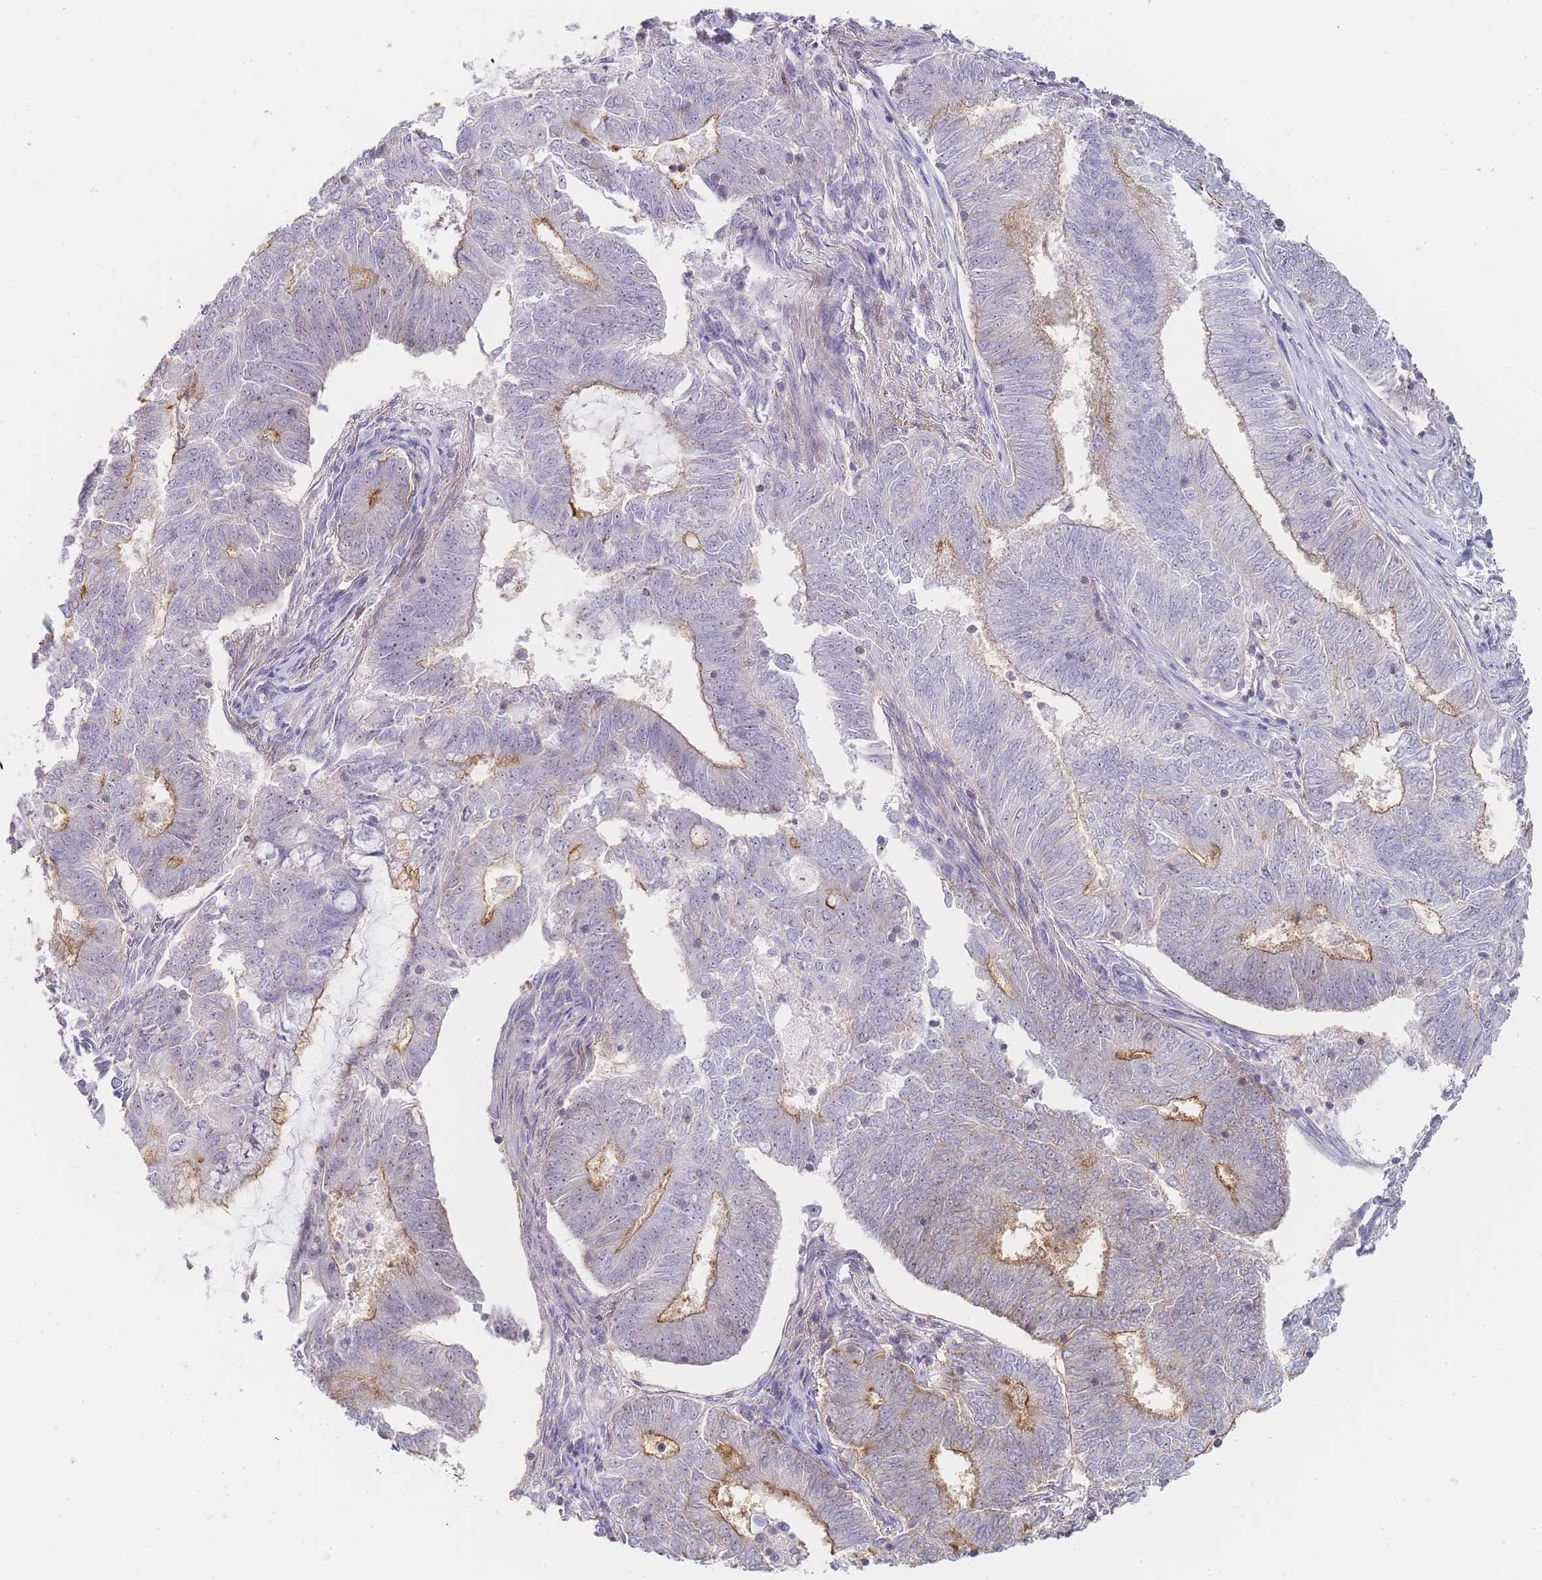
{"staining": {"intensity": "moderate", "quantity": "<25%", "location": "cytoplasmic/membranous"}, "tissue": "endometrial cancer", "cell_type": "Tumor cells", "image_type": "cancer", "snomed": [{"axis": "morphology", "description": "Adenocarcinoma, NOS"}, {"axis": "topography", "description": "Endometrium"}], "caption": "Adenocarcinoma (endometrial) stained for a protein (brown) displays moderate cytoplasmic/membranous positive staining in approximately <25% of tumor cells.", "gene": "NOP14", "patient": {"sex": "female", "age": 62}}